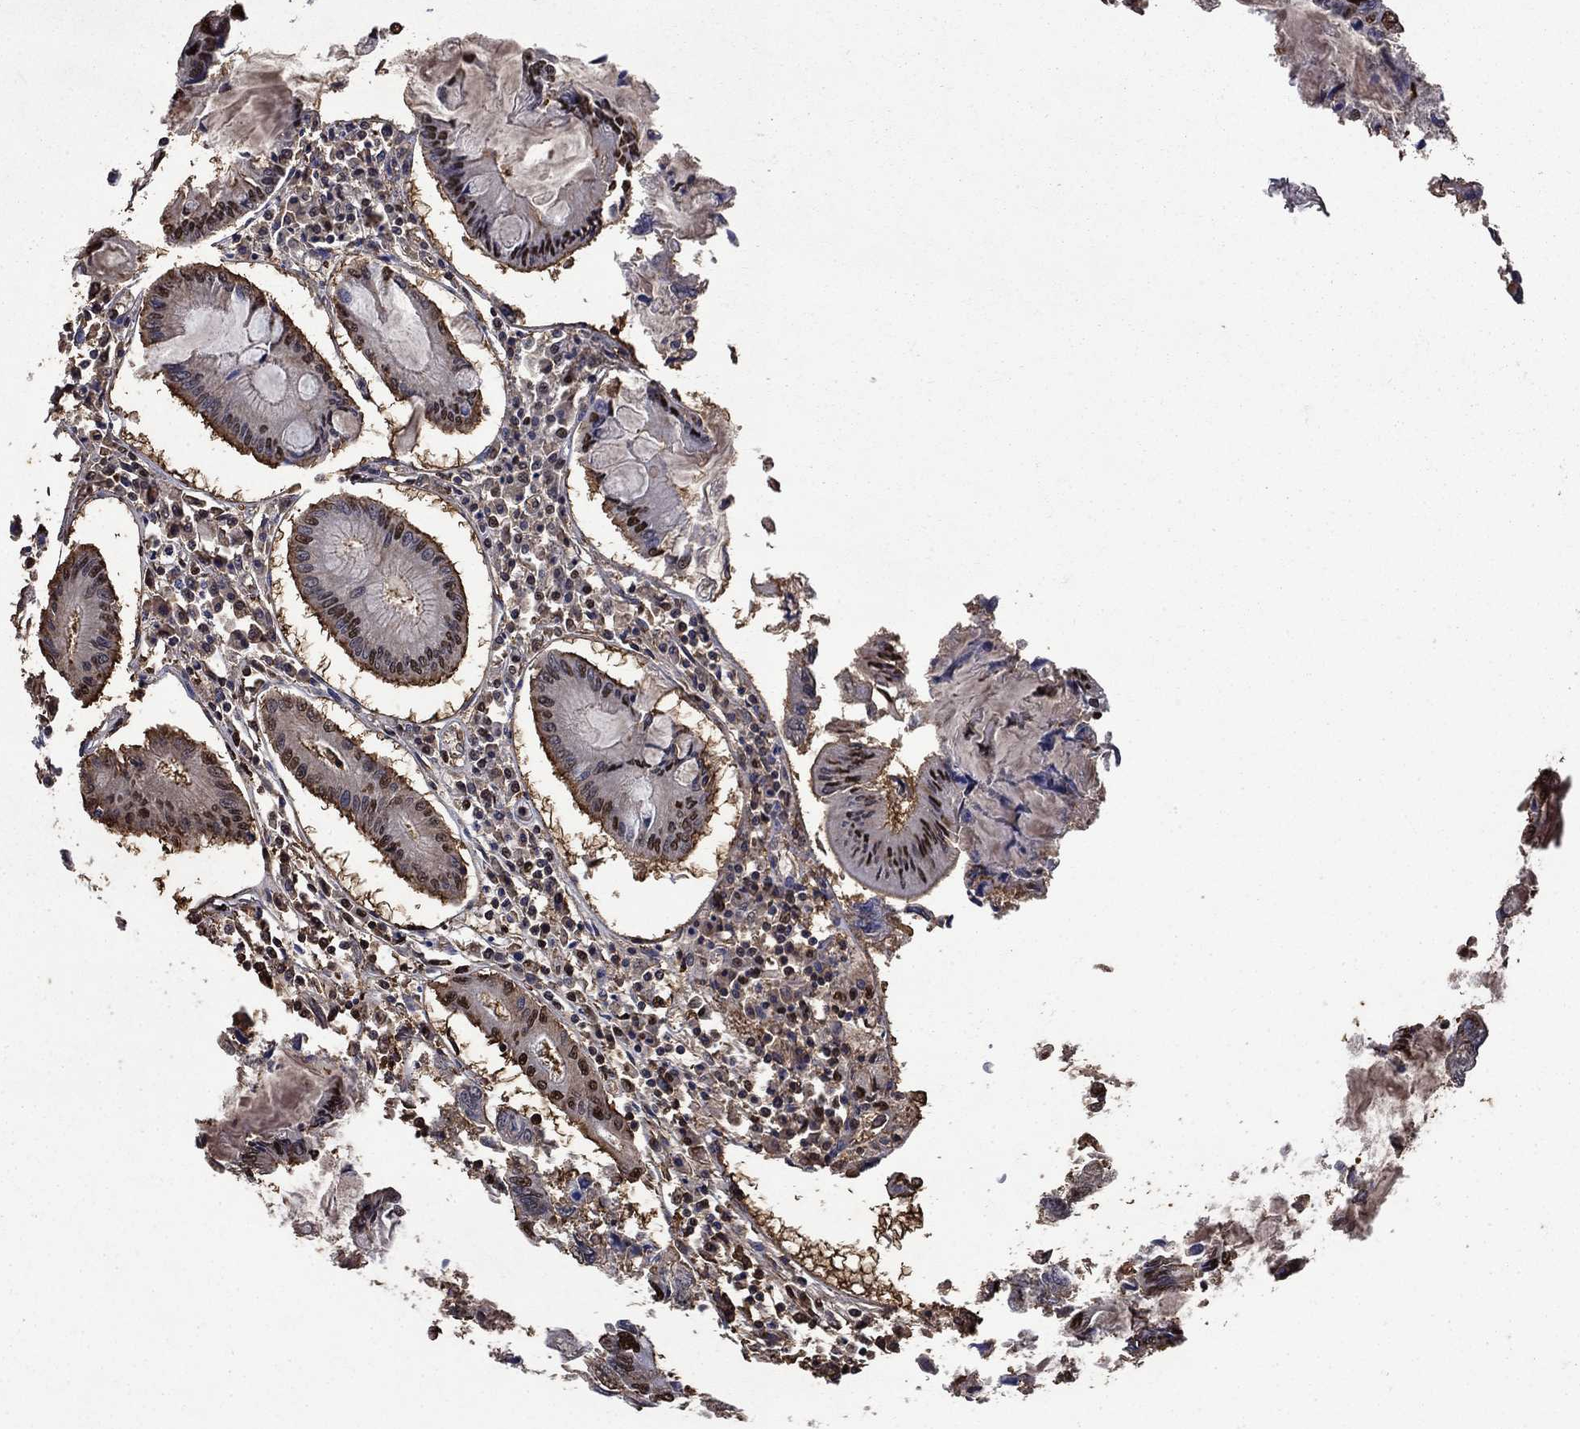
{"staining": {"intensity": "moderate", "quantity": "<25%", "location": "cytoplasmic/membranous"}, "tissue": "colorectal cancer", "cell_type": "Tumor cells", "image_type": "cancer", "snomed": [{"axis": "morphology", "description": "Adenocarcinoma, NOS"}, {"axis": "topography", "description": "Colon"}], "caption": "Brown immunohistochemical staining in human adenocarcinoma (colorectal) demonstrates moderate cytoplasmic/membranous staining in approximately <25% of tumor cells.", "gene": "GAPDH", "patient": {"sex": "female", "age": 65}}